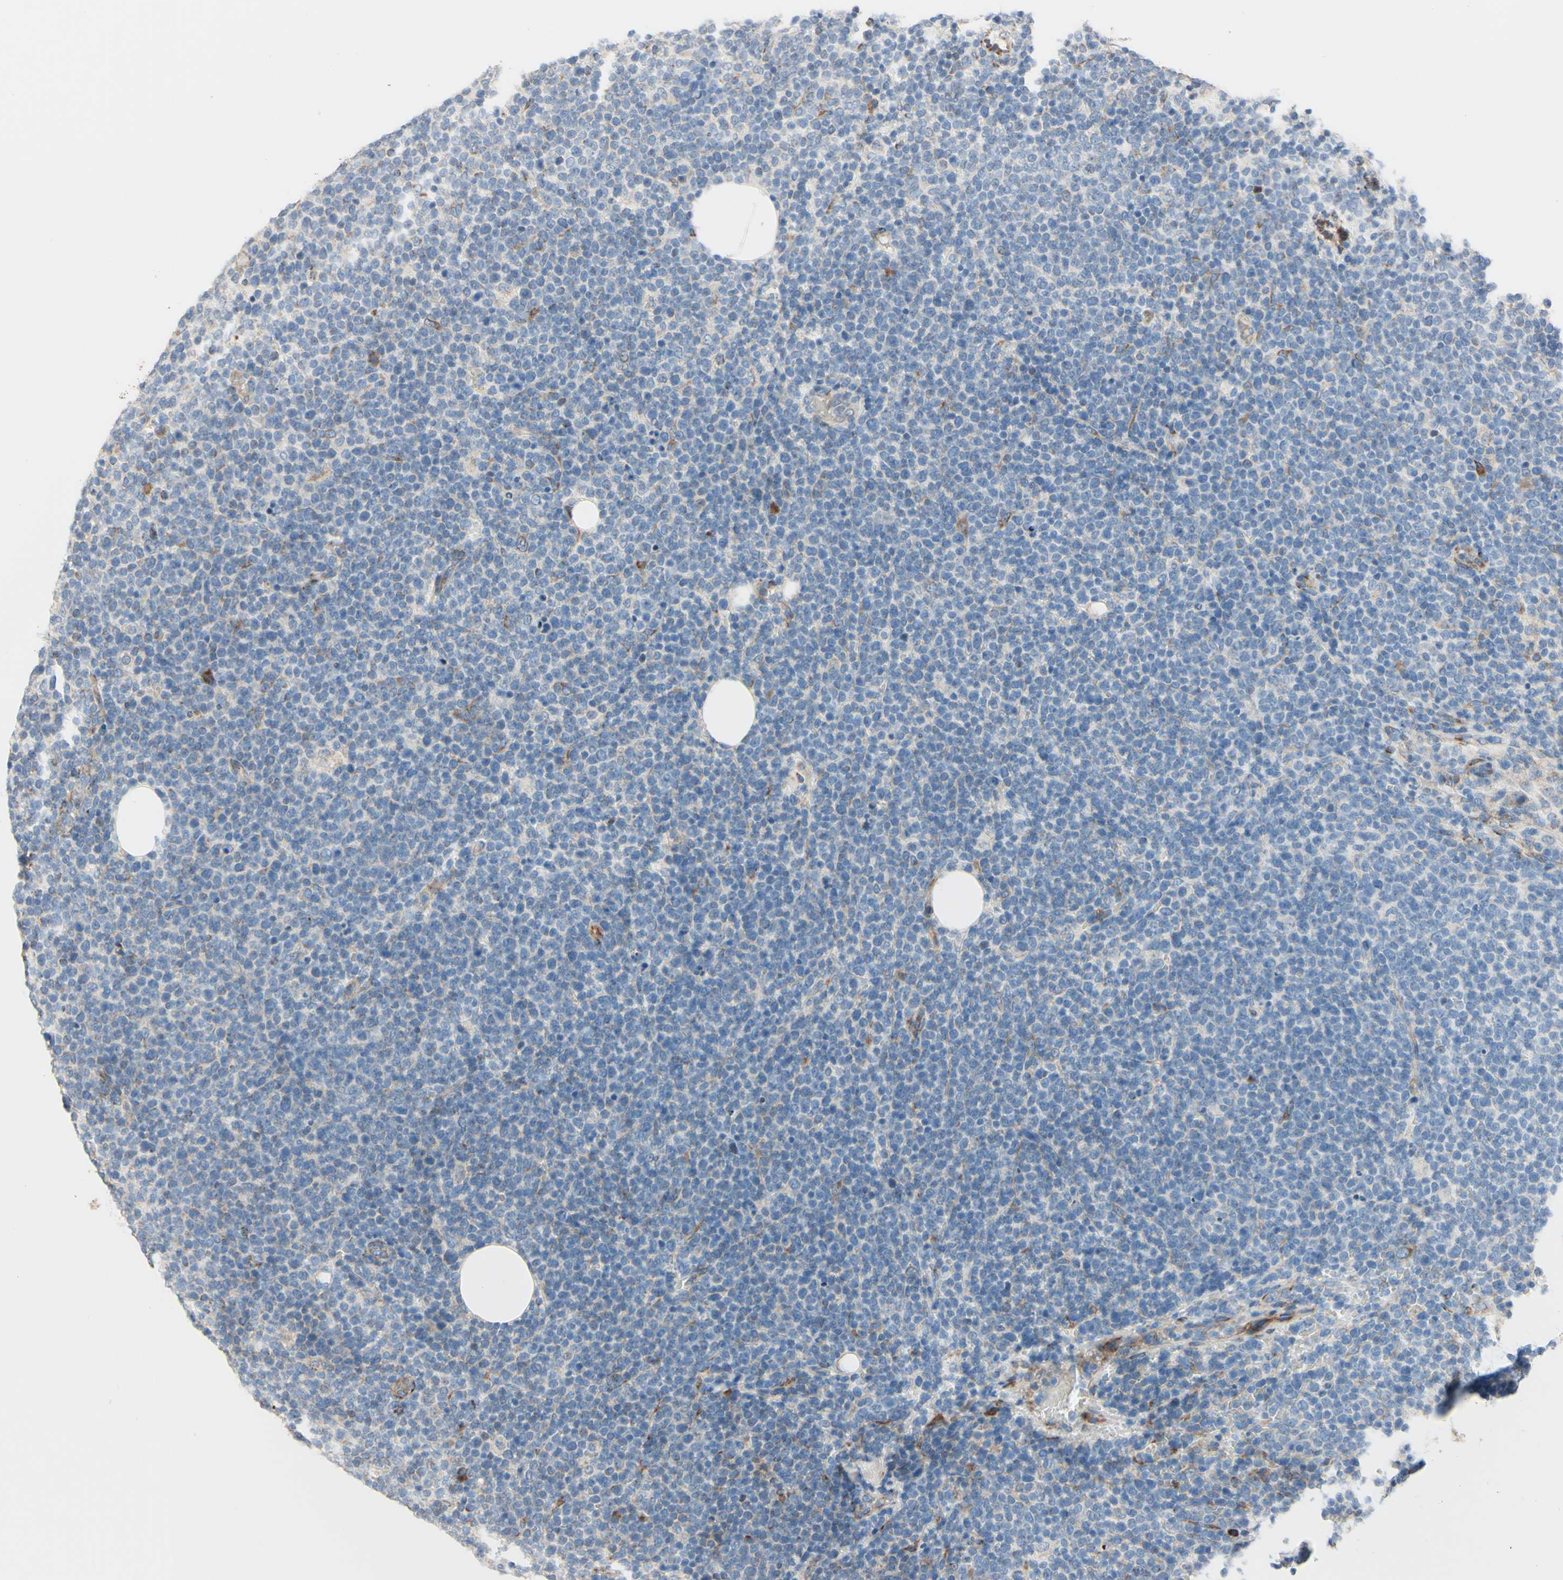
{"staining": {"intensity": "weak", "quantity": "<25%", "location": "cytoplasmic/membranous"}, "tissue": "lymphoma", "cell_type": "Tumor cells", "image_type": "cancer", "snomed": [{"axis": "morphology", "description": "Malignant lymphoma, non-Hodgkin's type, High grade"}, {"axis": "topography", "description": "Lymph node"}], "caption": "This is an immunohistochemistry (IHC) micrograph of lymphoma. There is no staining in tumor cells.", "gene": "AGPAT5", "patient": {"sex": "male", "age": 61}}